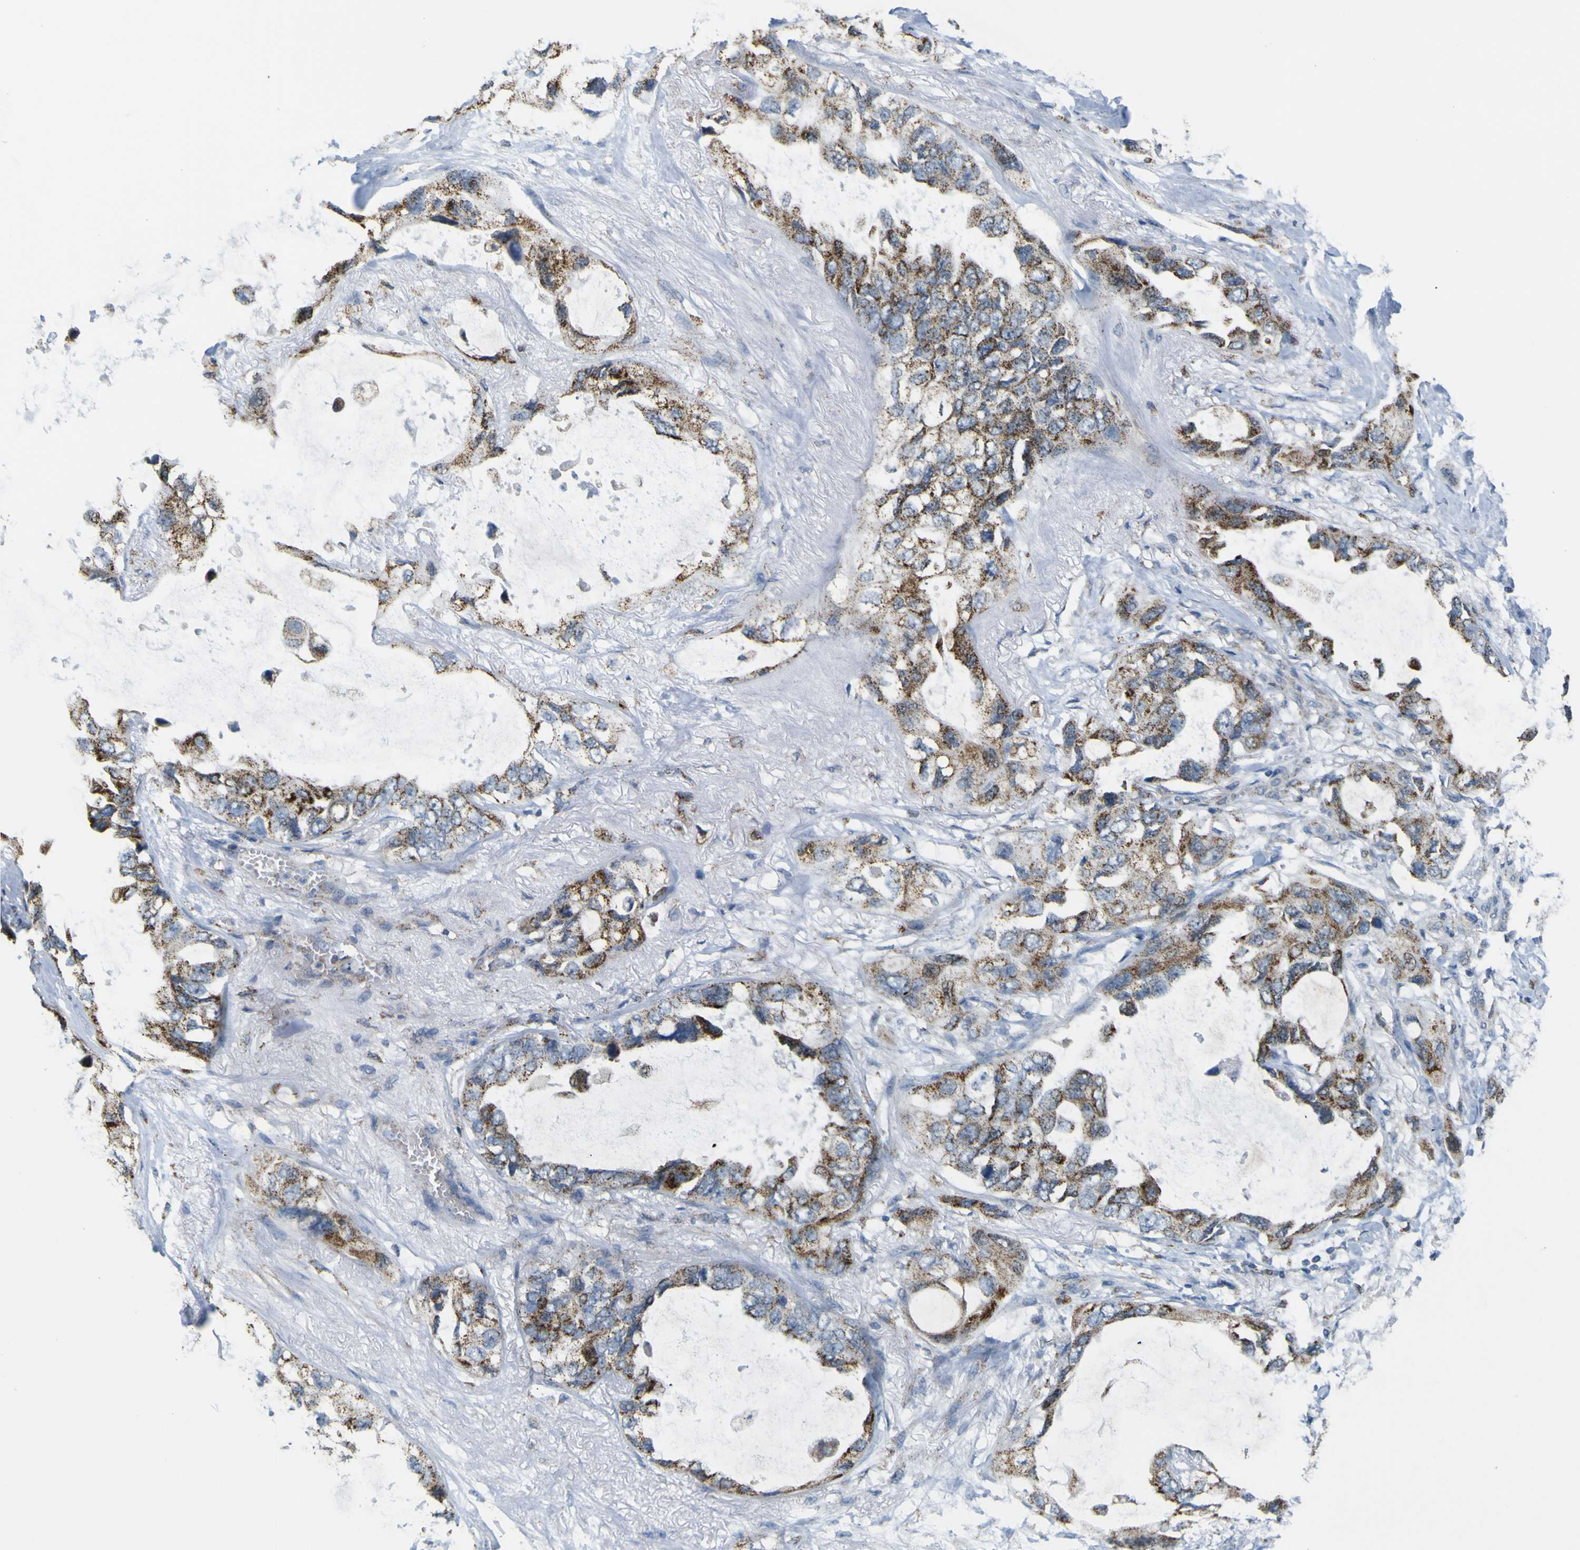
{"staining": {"intensity": "moderate", "quantity": ">75%", "location": "cytoplasmic/membranous"}, "tissue": "lung cancer", "cell_type": "Tumor cells", "image_type": "cancer", "snomed": [{"axis": "morphology", "description": "Squamous cell carcinoma, NOS"}, {"axis": "topography", "description": "Lung"}], "caption": "Immunohistochemistry photomicrograph of neoplastic tissue: lung cancer (squamous cell carcinoma) stained using IHC reveals medium levels of moderate protein expression localized specifically in the cytoplasmic/membranous of tumor cells, appearing as a cytoplasmic/membranous brown color.", "gene": "ACBD5", "patient": {"sex": "female", "age": 73}}